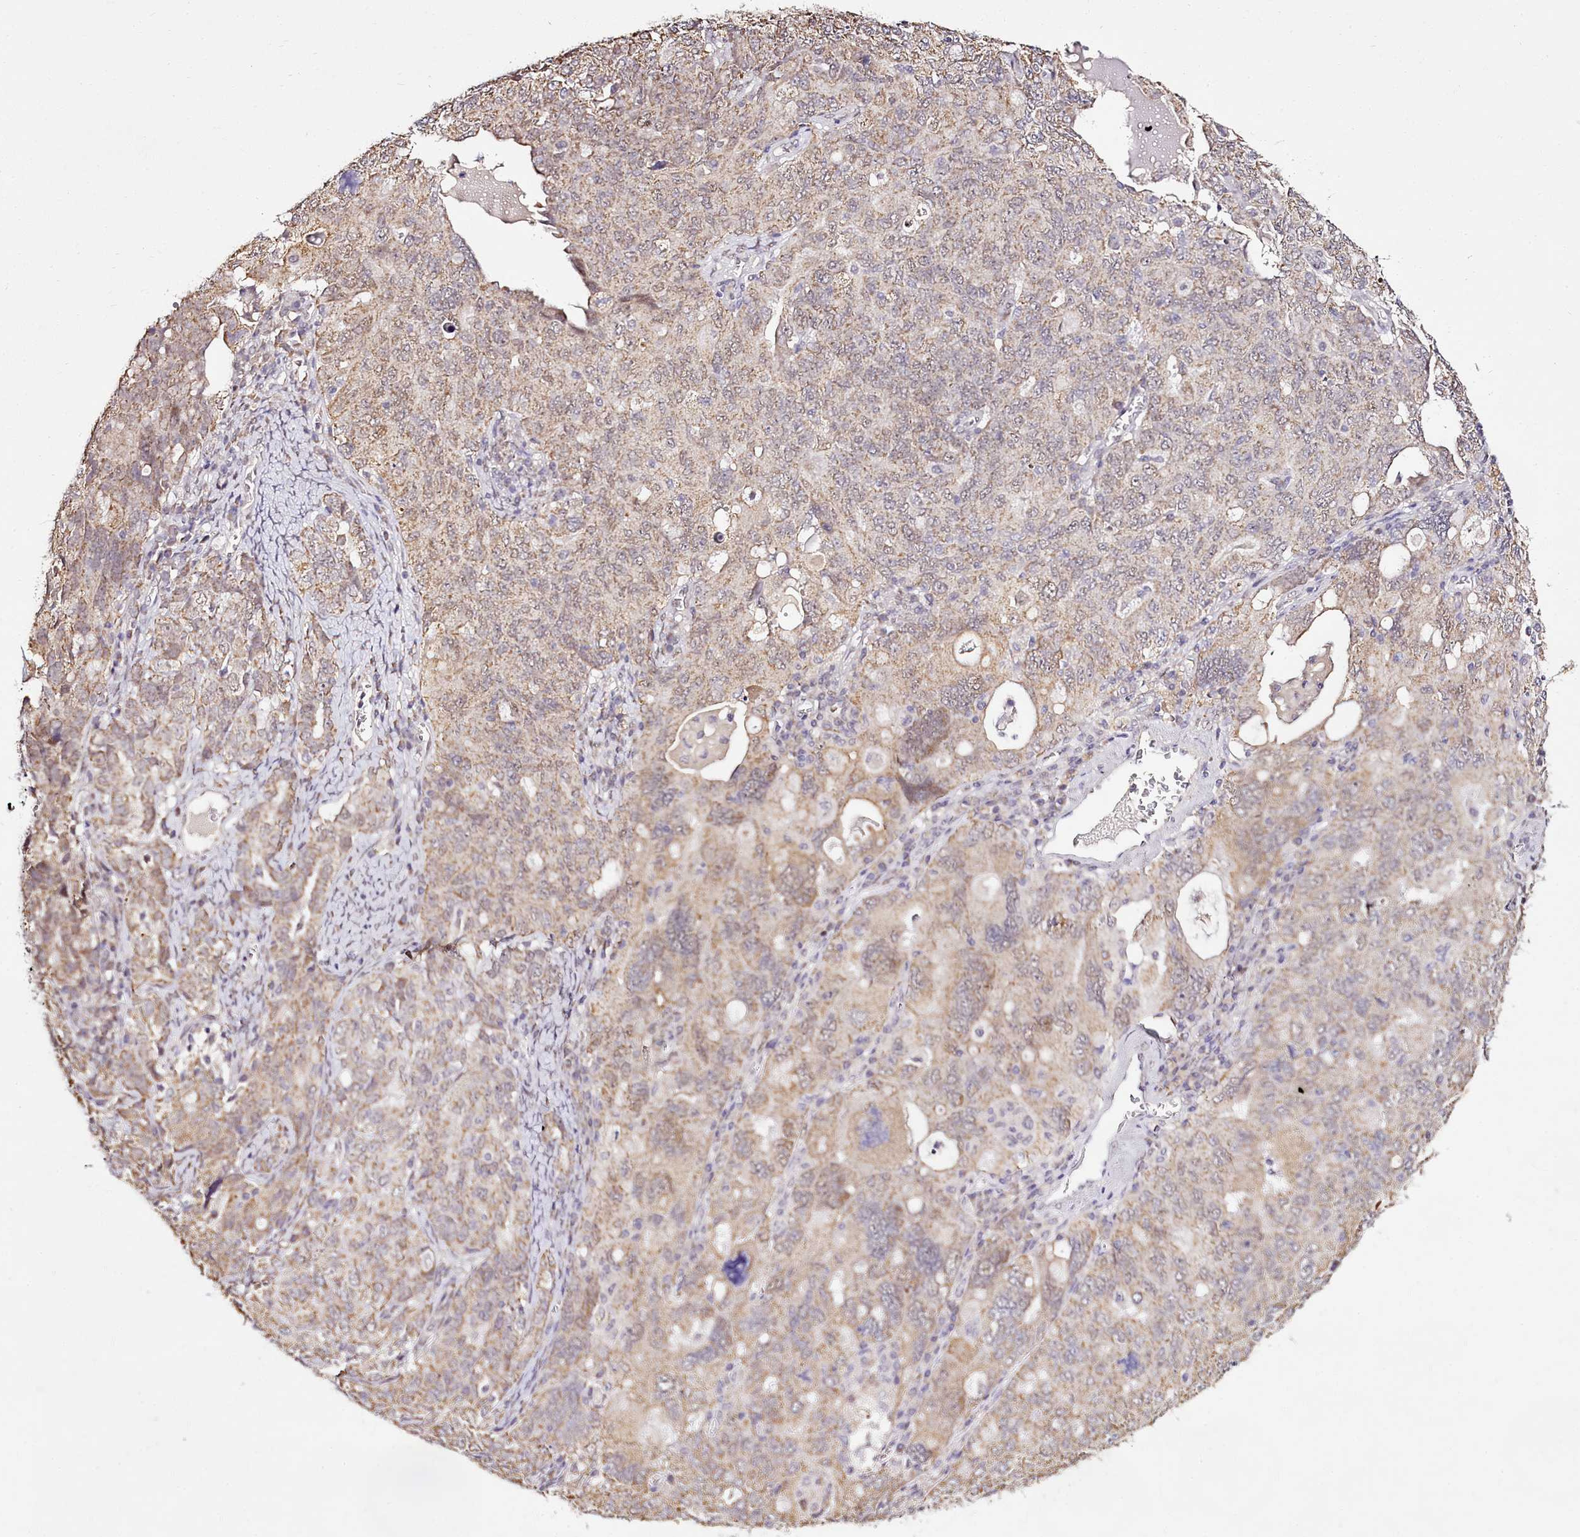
{"staining": {"intensity": "moderate", "quantity": "25%-75%", "location": "cytoplasmic/membranous"}, "tissue": "ovarian cancer", "cell_type": "Tumor cells", "image_type": "cancer", "snomed": [{"axis": "morphology", "description": "Carcinoma, endometroid"}, {"axis": "topography", "description": "Ovary"}], "caption": "IHC image of neoplastic tissue: ovarian endometroid carcinoma stained using immunohistochemistry demonstrates medium levels of moderate protein expression localized specifically in the cytoplasmic/membranous of tumor cells, appearing as a cytoplasmic/membranous brown color.", "gene": "EDIL3", "patient": {"sex": "female", "age": 62}}